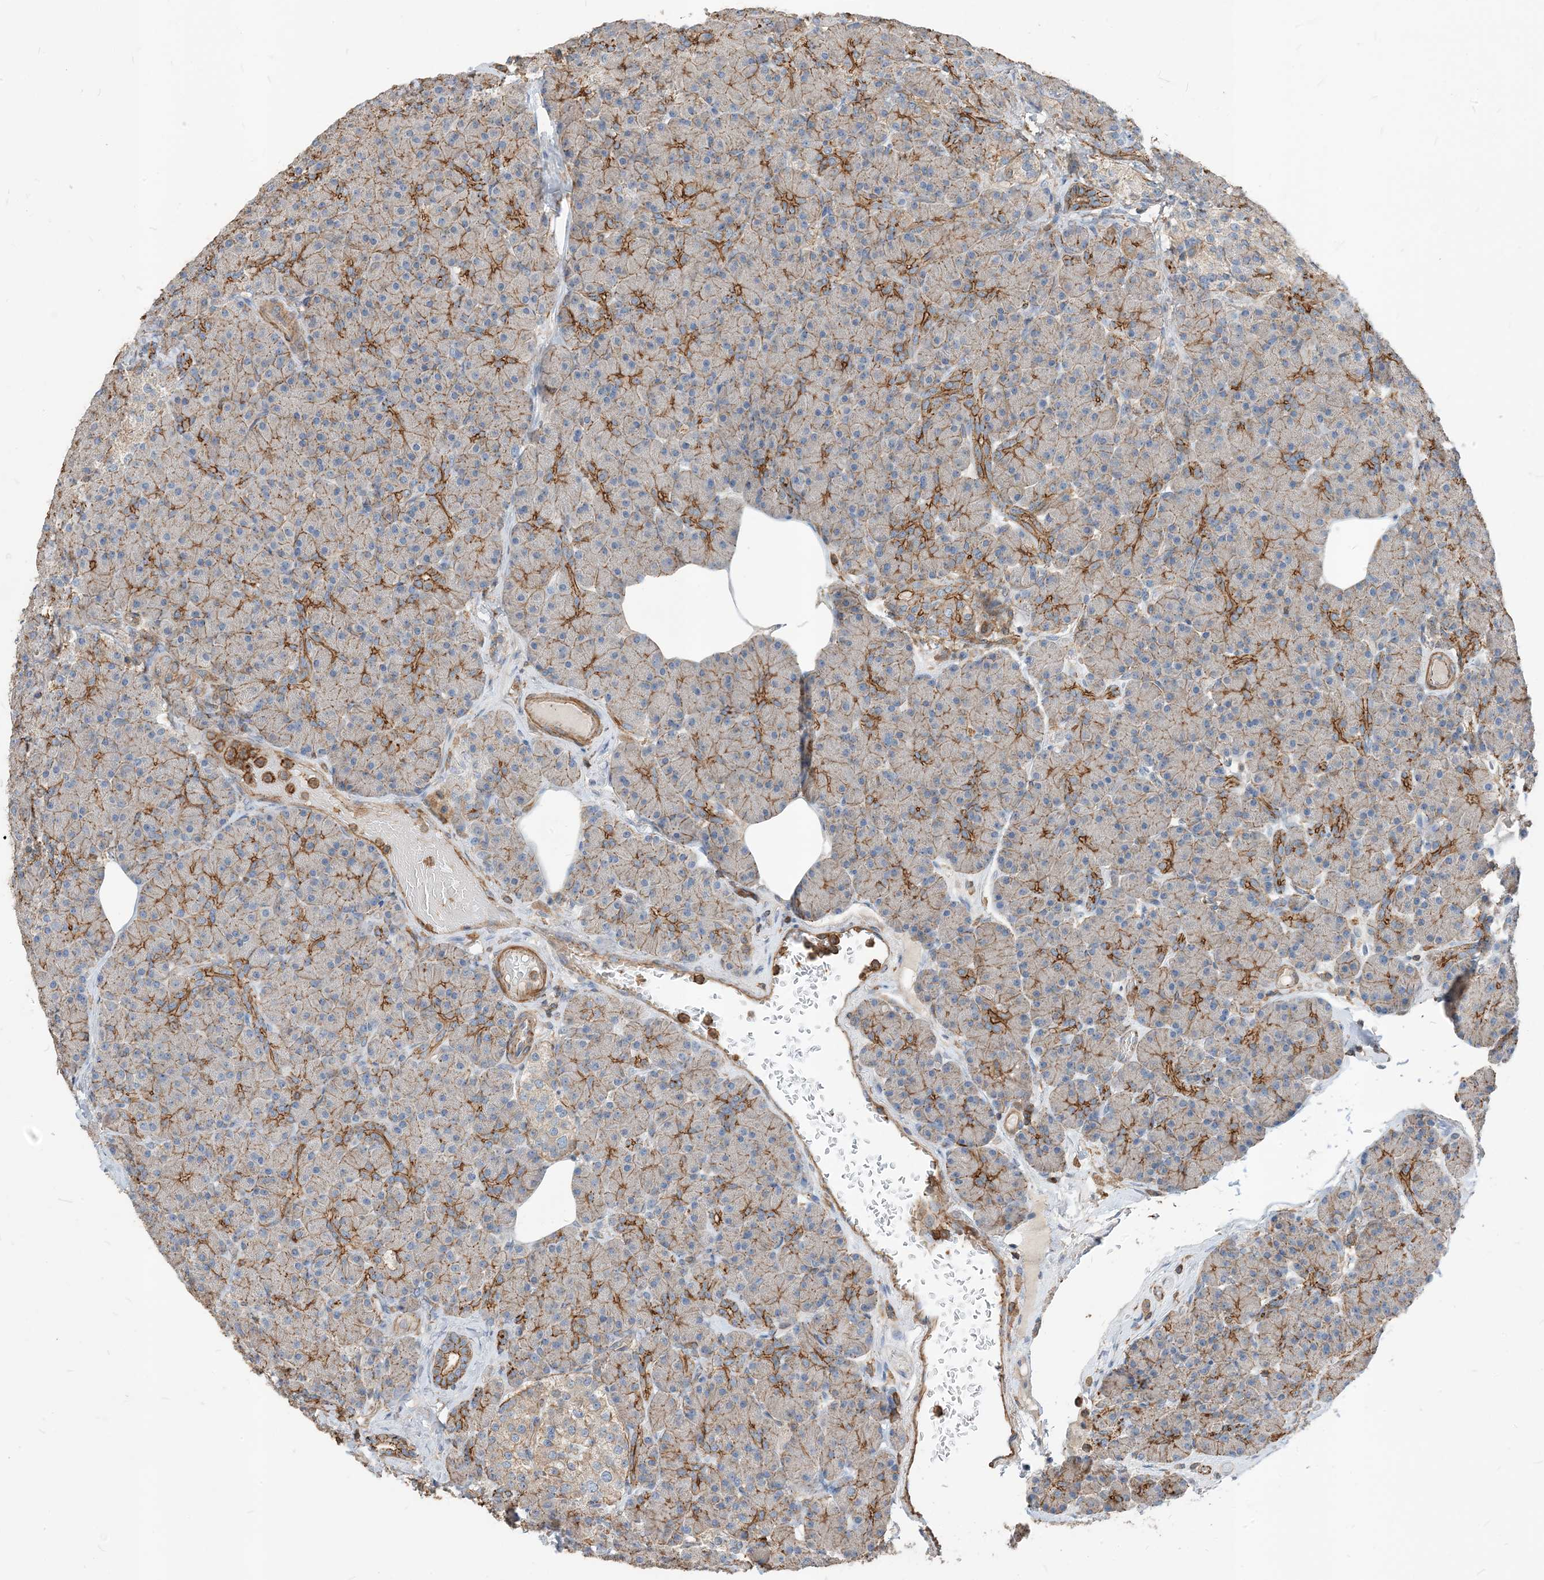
{"staining": {"intensity": "moderate", "quantity": "25%-75%", "location": "cytoplasmic/membranous"}, "tissue": "pancreas", "cell_type": "Exocrine glandular cells", "image_type": "normal", "snomed": [{"axis": "morphology", "description": "Normal tissue, NOS"}, {"axis": "topography", "description": "Pancreas"}], "caption": "Normal pancreas shows moderate cytoplasmic/membranous staining in about 25%-75% of exocrine glandular cells, visualized by immunohistochemistry. (DAB IHC with brightfield microscopy, high magnification).", "gene": "PARVG", "patient": {"sex": "female", "age": 43}}